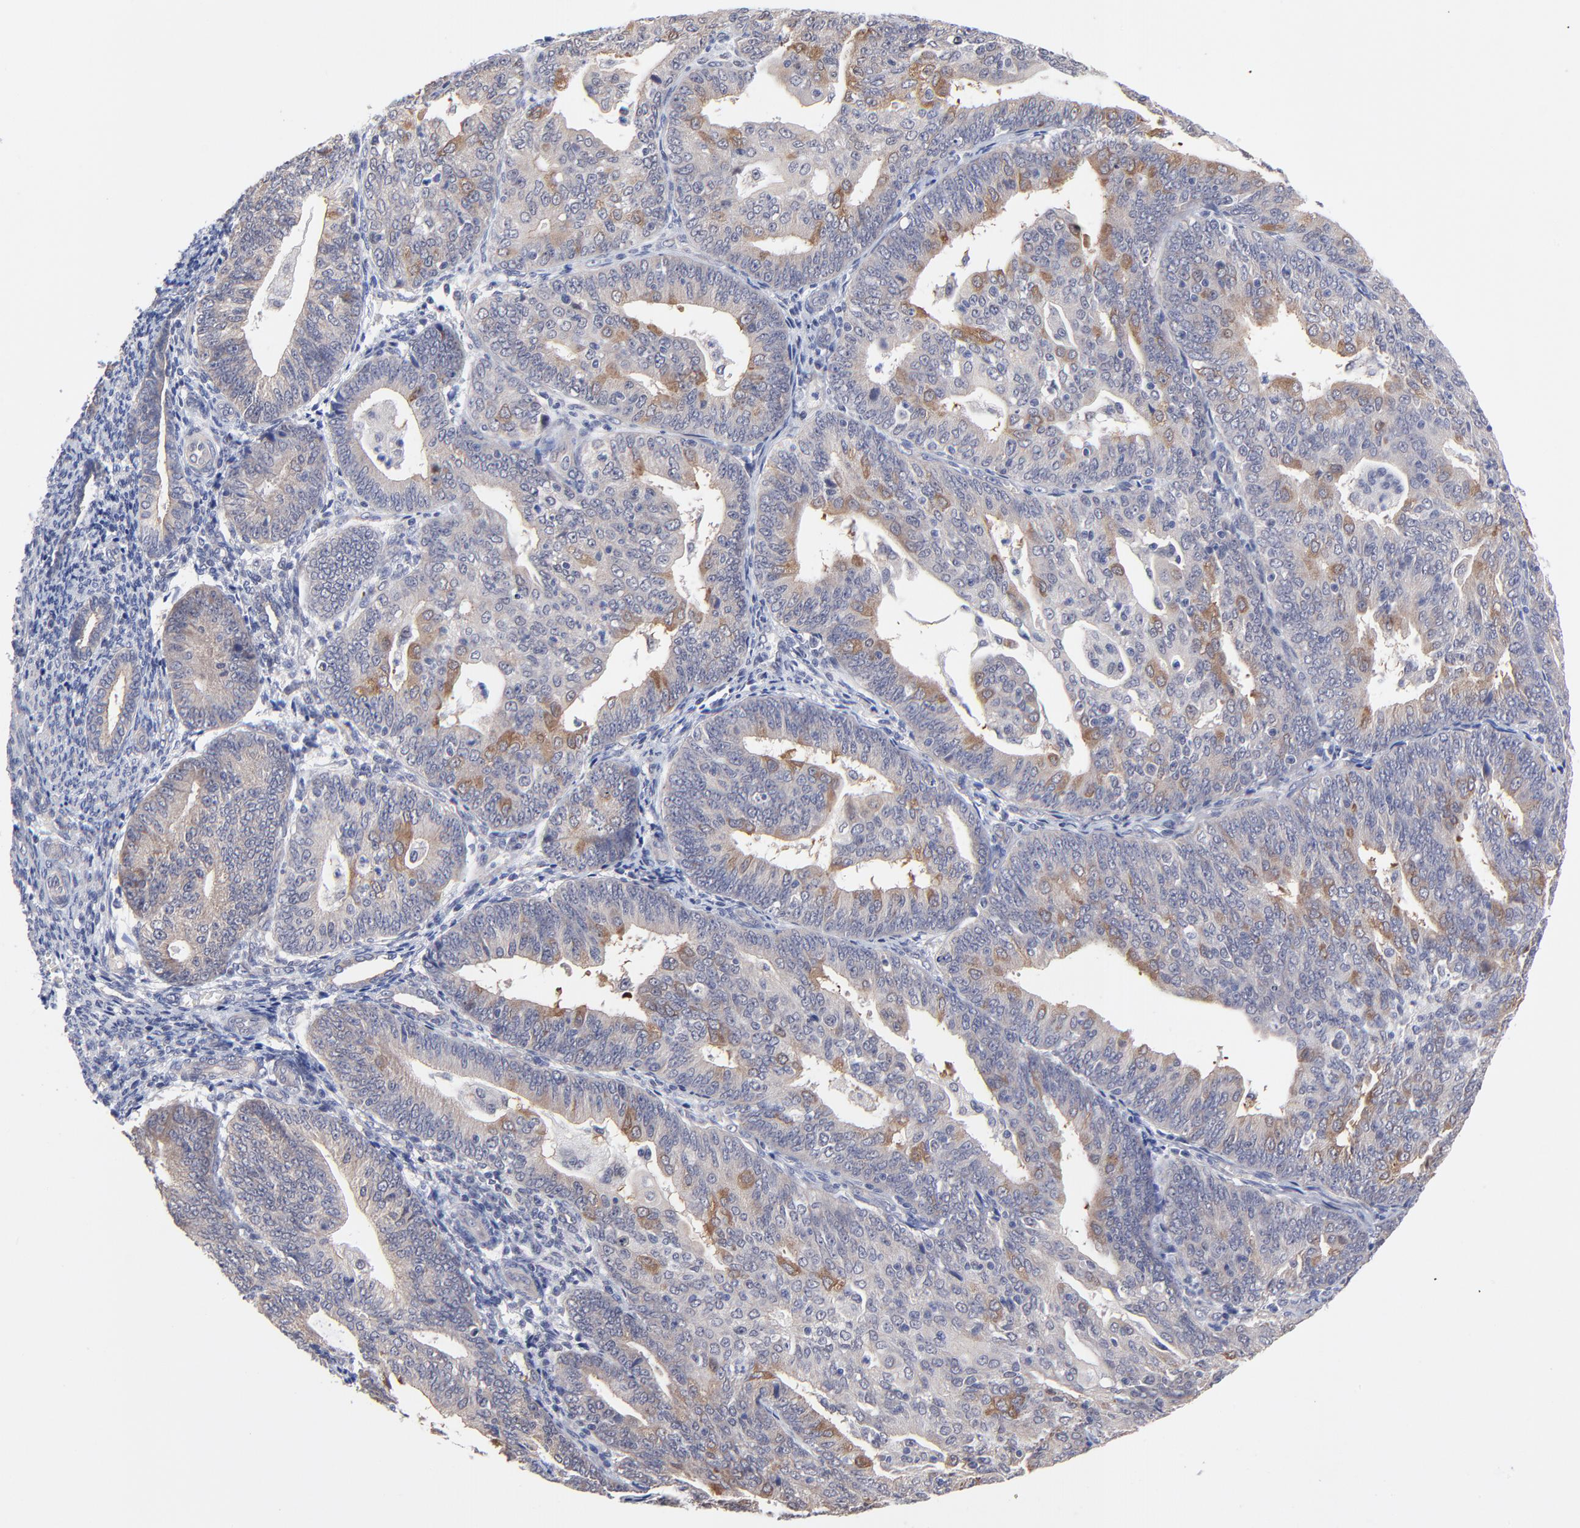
{"staining": {"intensity": "moderate", "quantity": "<25%", "location": "cytoplasmic/membranous"}, "tissue": "endometrial cancer", "cell_type": "Tumor cells", "image_type": "cancer", "snomed": [{"axis": "morphology", "description": "Adenocarcinoma, NOS"}, {"axis": "topography", "description": "Endometrium"}], "caption": "An image of human endometrial cancer stained for a protein exhibits moderate cytoplasmic/membranous brown staining in tumor cells.", "gene": "FBXO8", "patient": {"sex": "female", "age": 56}}